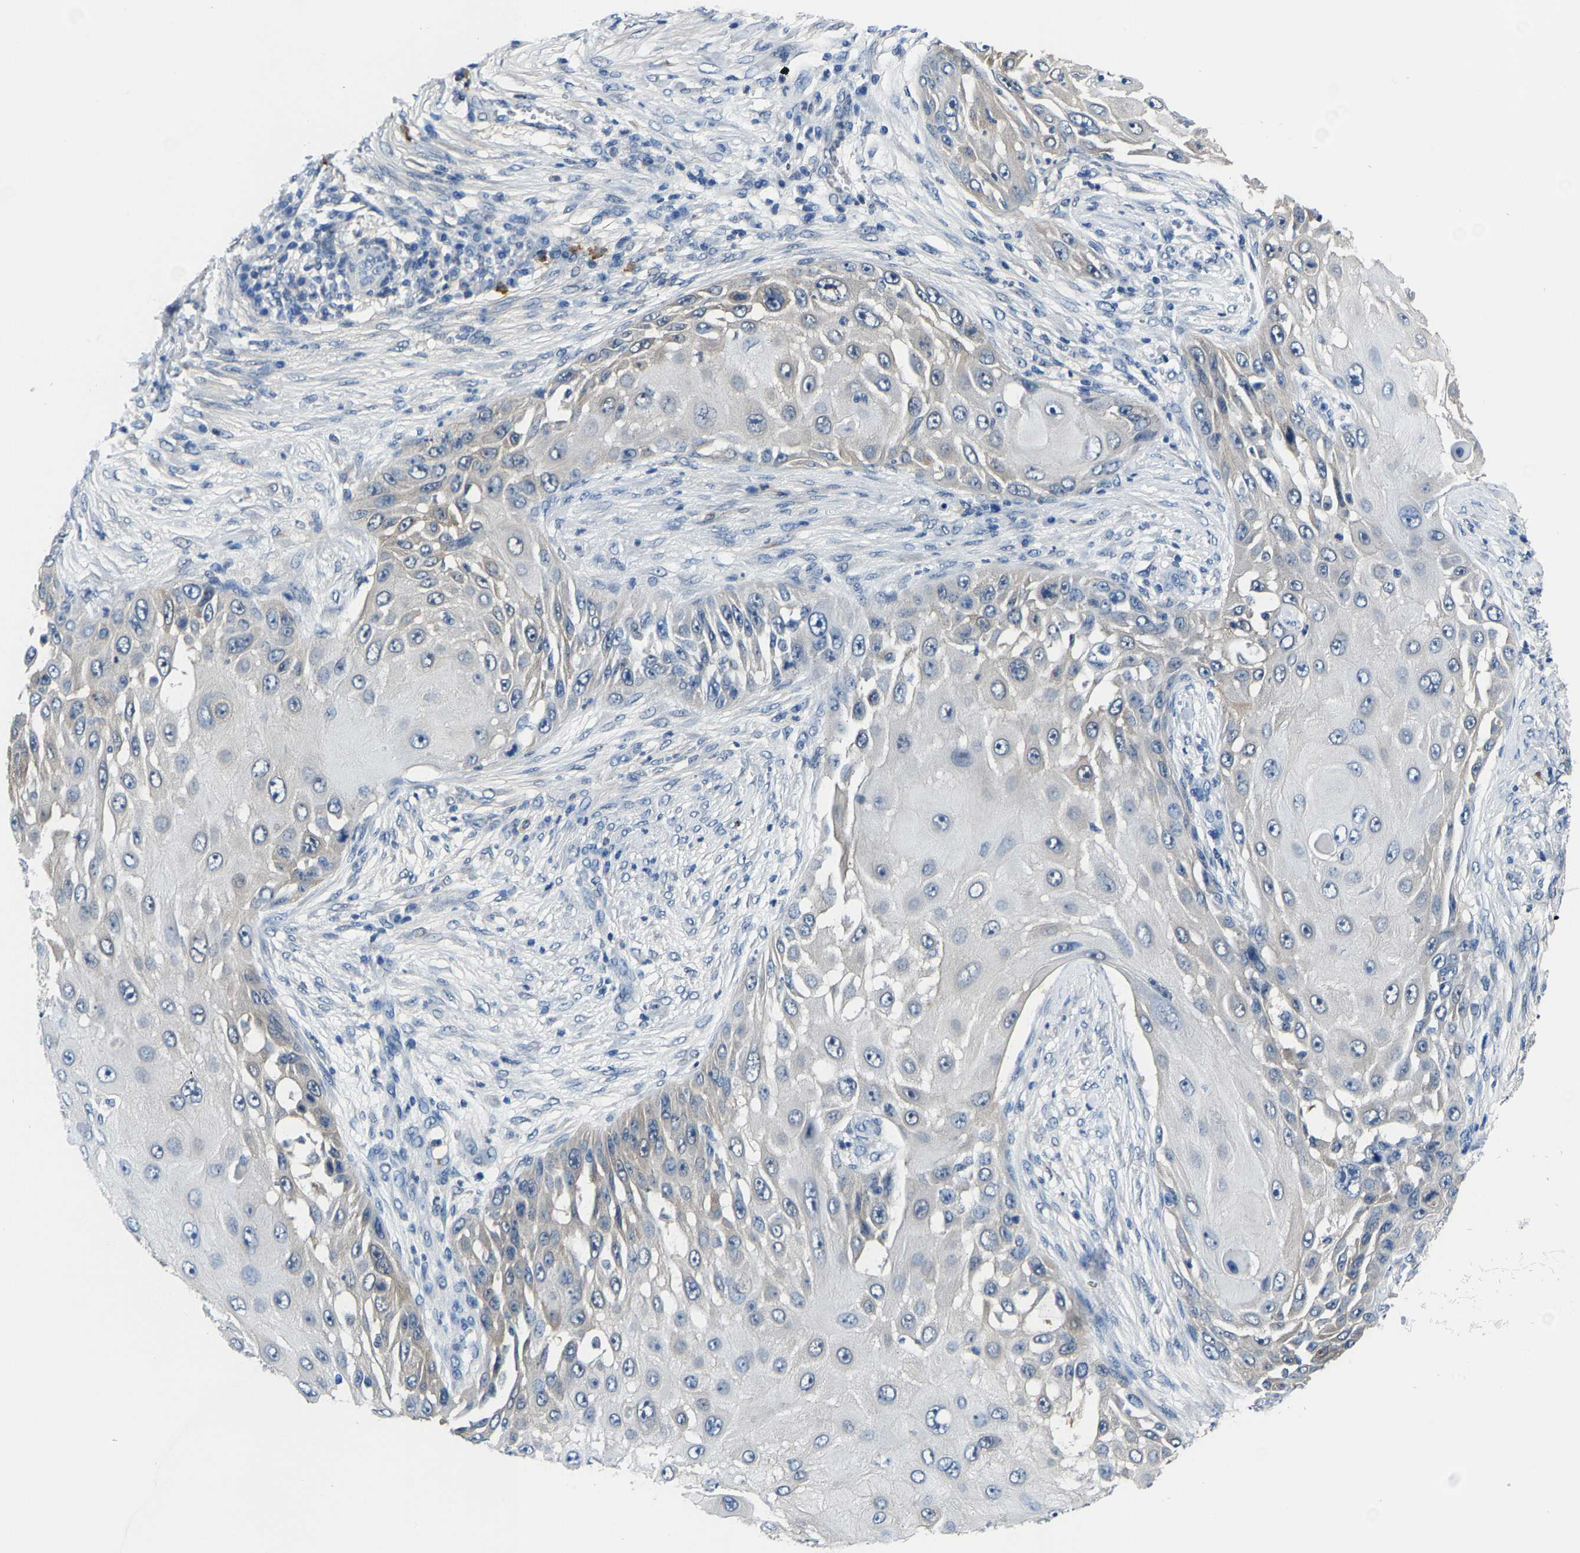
{"staining": {"intensity": "weak", "quantity": "<25%", "location": "cytoplasmic/membranous"}, "tissue": "skin cancer", "cell_type": "Tumor cells", "image_type": "cancer", "snomed": [{"axis": "morphology", "description": "Squamous cell carcinoma, NOS"}, {"axis": "topography", "description": "Skin"}], "caption": "IHC micrograph of neoplastic tissue: skin cancer stained with DAB (3,3'-diaminobenzidine) reveals no significant protein expression in tumor cells. The staining is performed using DAB (3,3'-diaminobenzidine) brown chromogen with nuclei counter-stained in using hematoxylin.", "gene": "SSH3", "patient": {"sex": "female", "age": 44}}